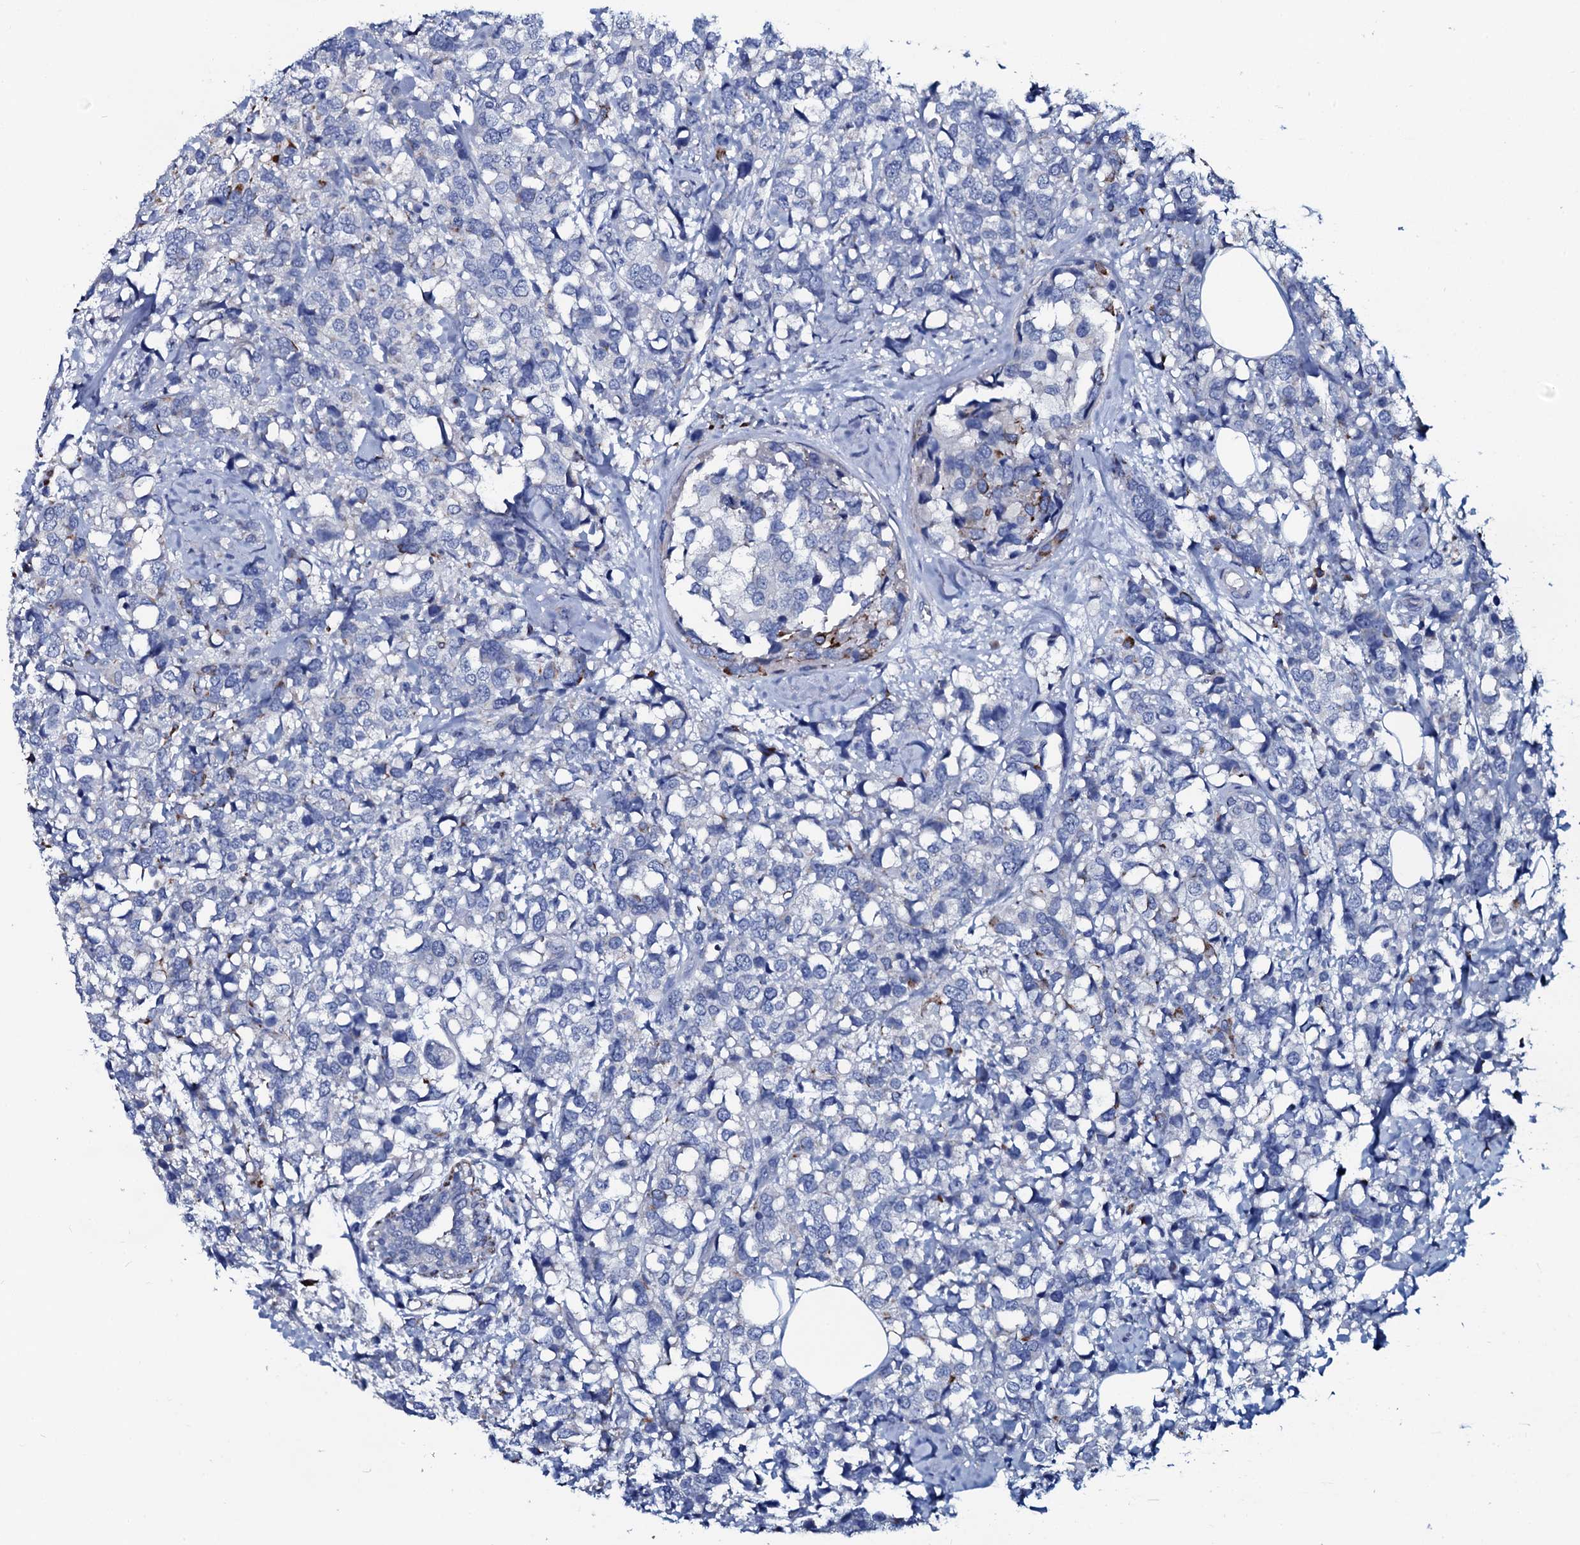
{"staining": {"intensity": "negative", "quantity": "none", "location": "none"}, "tissue": "breast cancer", "cell_type": "Tumor cells", "image_type": "cancer", "snomed": [{"axis": "morphology", "description": "Lobular carcinoma"}, {"axis": "topography", "description": "Breast"}], "caption": "Photomicrograph shows no protein positivity in tumor cells of breast lobular carcinoma tissue.", "gene": "GYS2", "patient": {"sex": "female", "age": 59}}